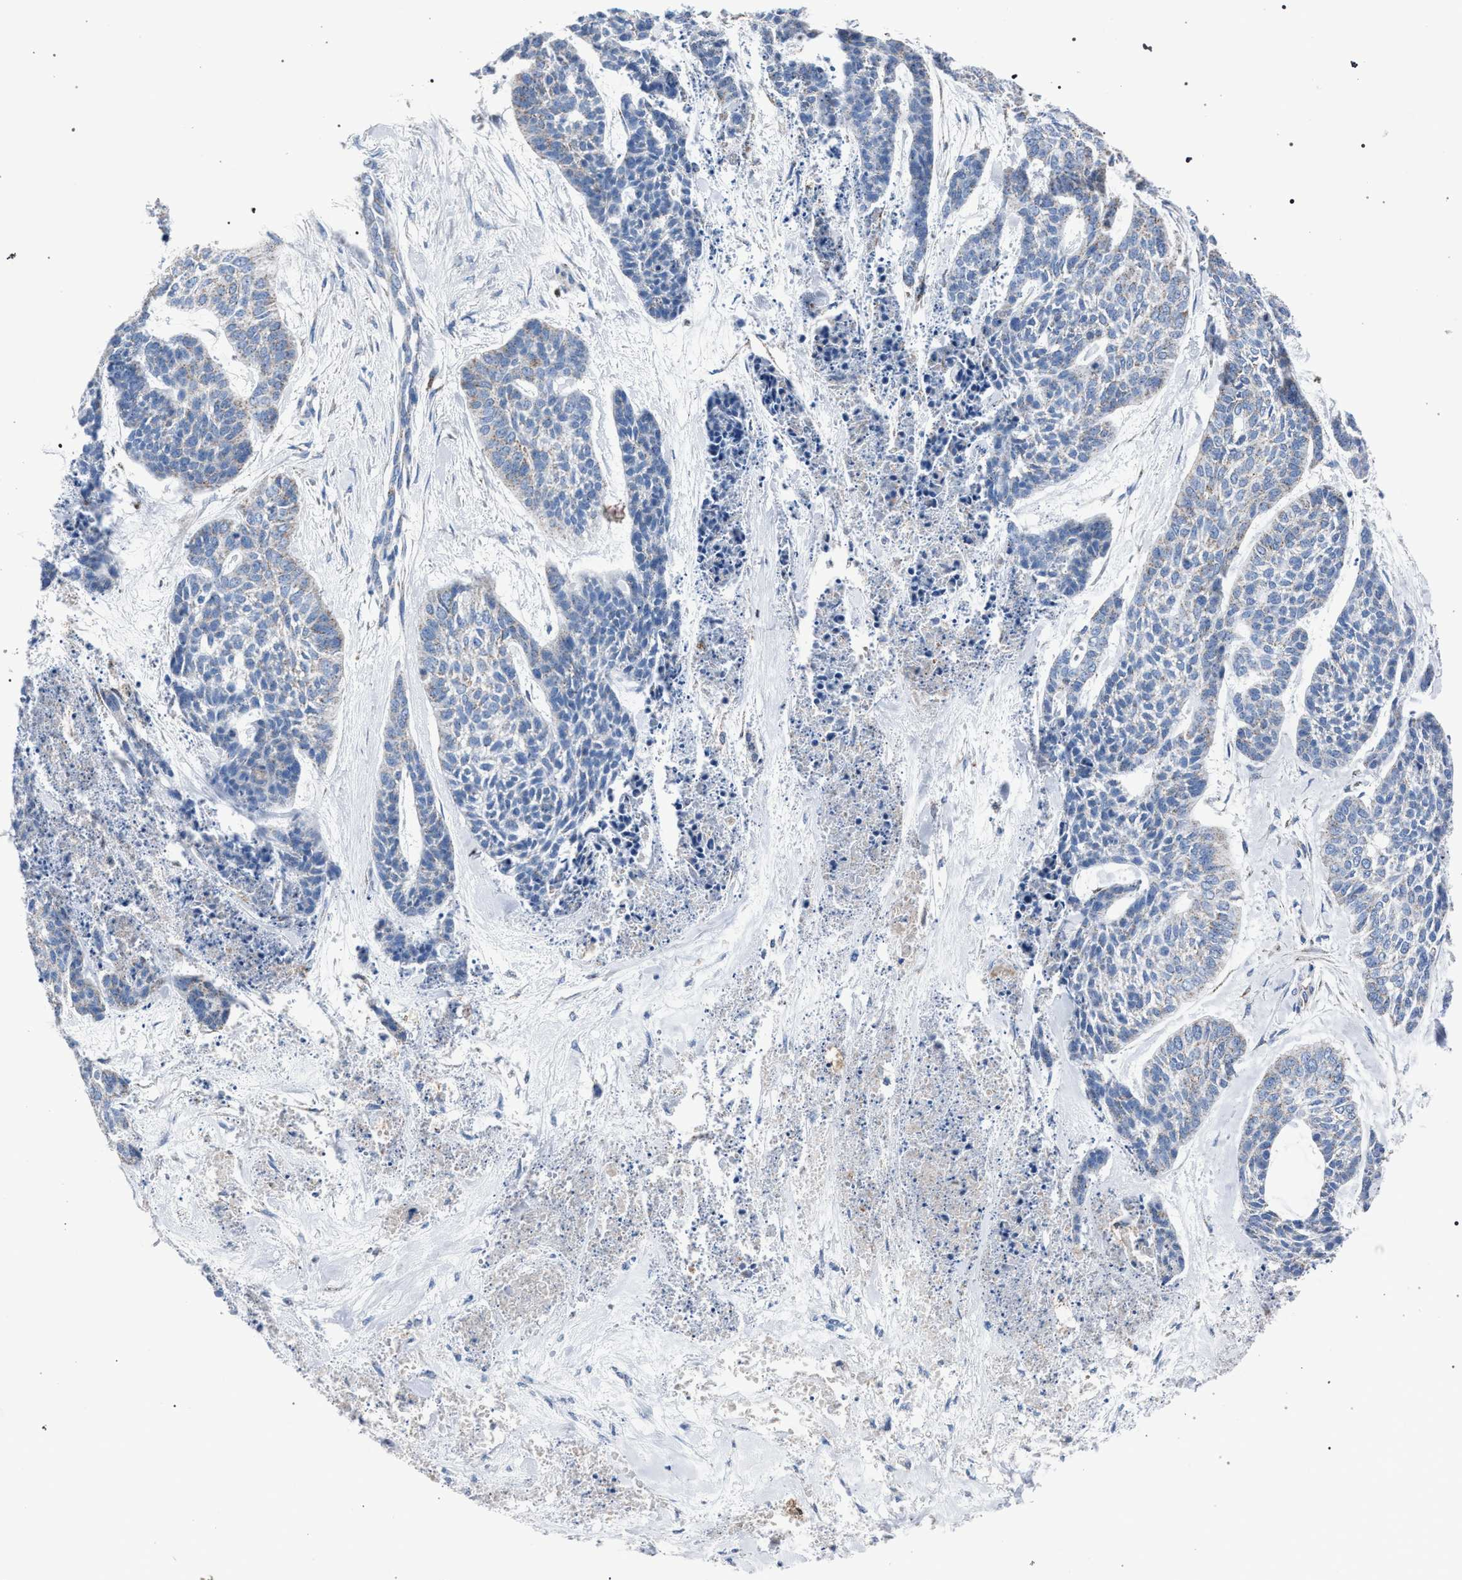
{"staining": {"intensity": "negative", "quantity": "none", "location": "none"}, "tissue": "skin cancer", "cell_type": "Tumor cells", "image_type": "cancer", "snomed": [{"axis": "morphology", "description": "Basal cell carcinoma"}, {"axis": "topography", "description": "Skin"}], "caption": "This is an IHC histopathology image of human basal cell carcinoma (skin). There is no positivity in tumor cells.", "gene": "HSD17B4", "patient": {"sex": "female", "age": 64}}